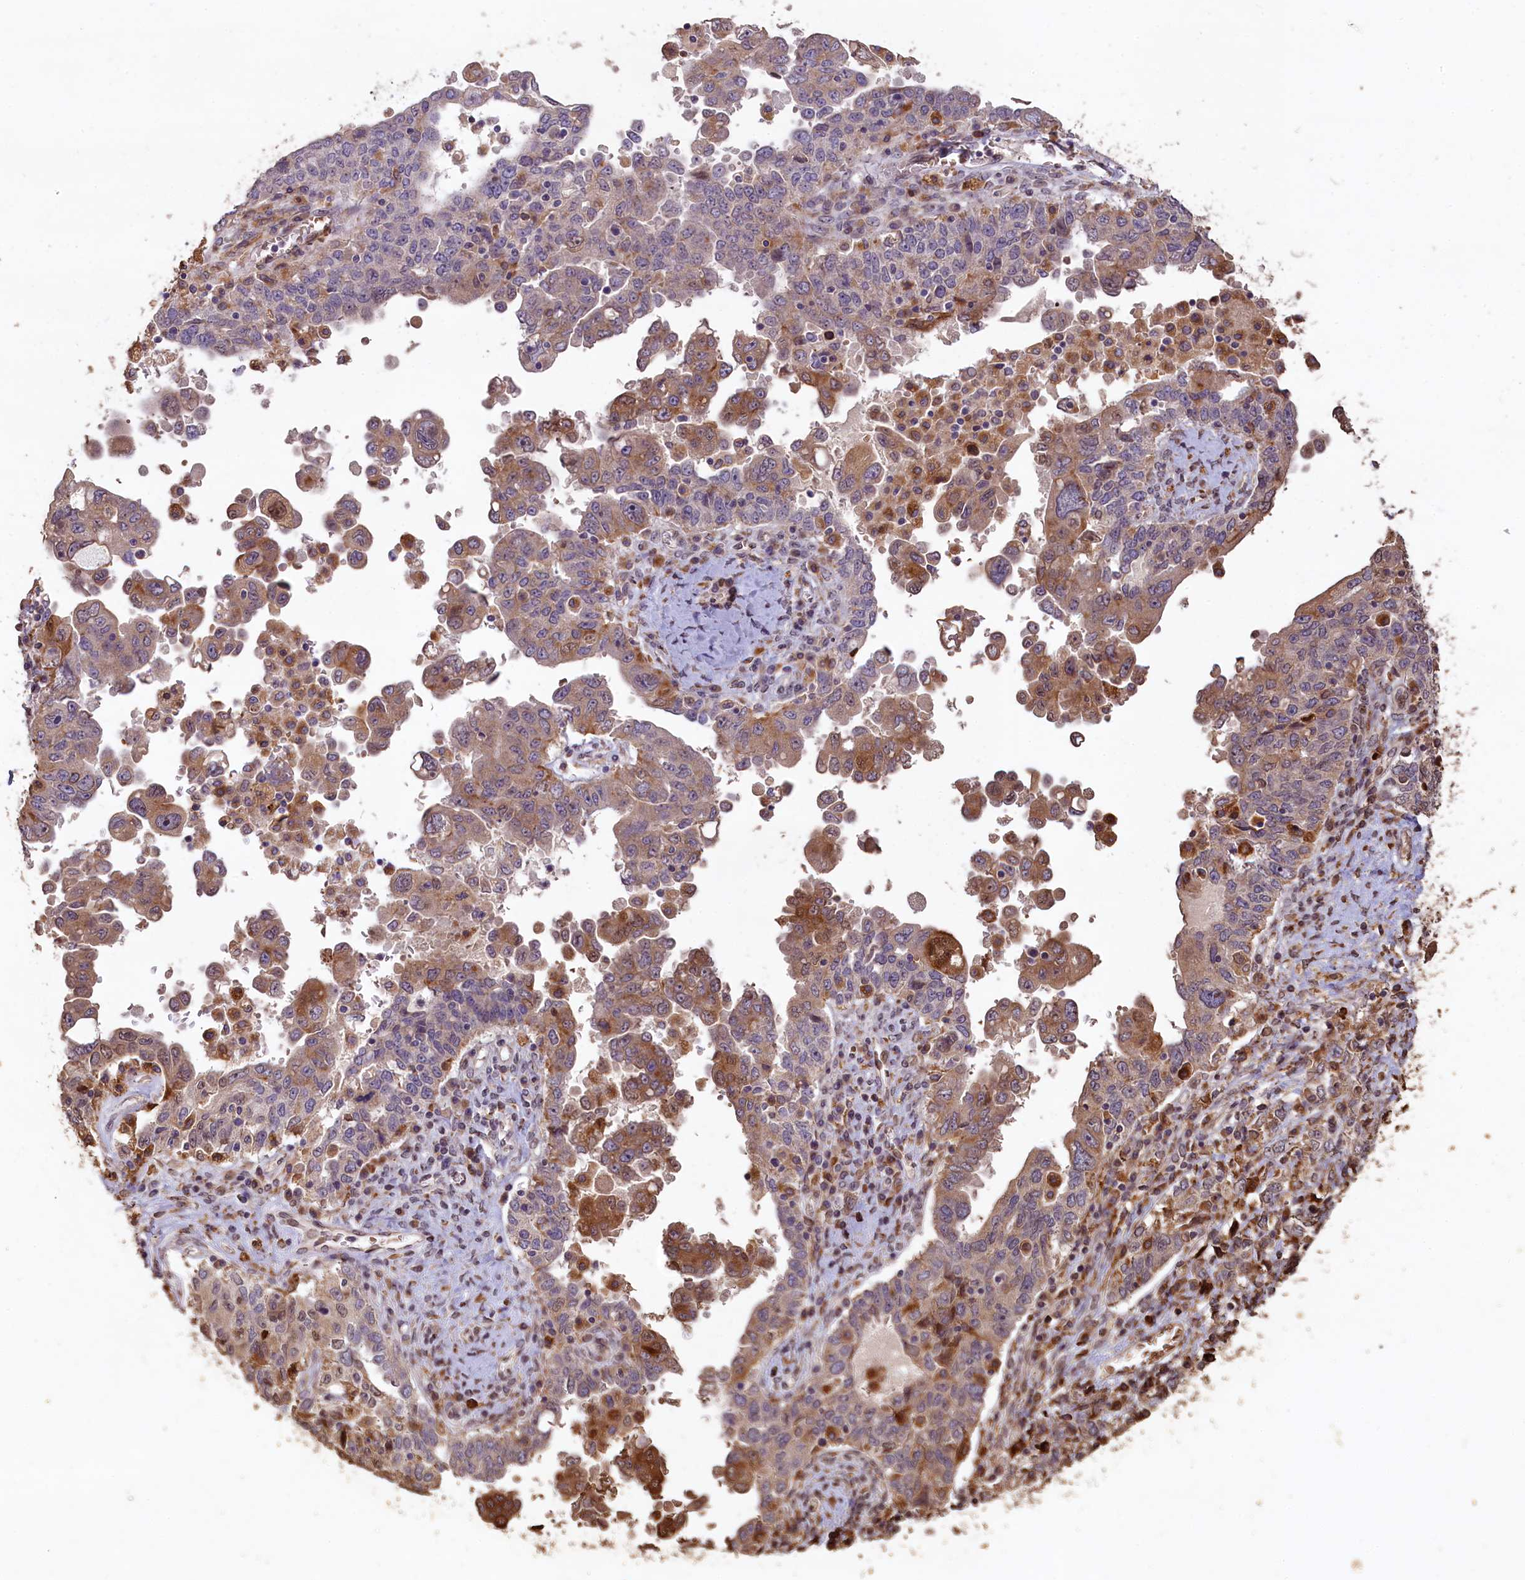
{"staining": {"intensity": "moderate", "quantity": "25%-75%", "location": "cytoplasmic/membranous"}, "tissue": "ovarian cancer", "cell_type": "Tumor cells", "image_type": "cancer", "snomed": [{"axis": "morphology", "description": "Carcinoma, endometroid"}, {"axis": "topography", "description": "Ovary"}], "caption": "The image demonstrates immunohistochemical staining of ovarian cancer. There is moderate cytoplasmic/membranous staining is seen in about 25%-75% of tumor cells. Nuclei are stained in blue.", "gene": "SLC38A7", "patient": {"sex": "female", "age": 62}}